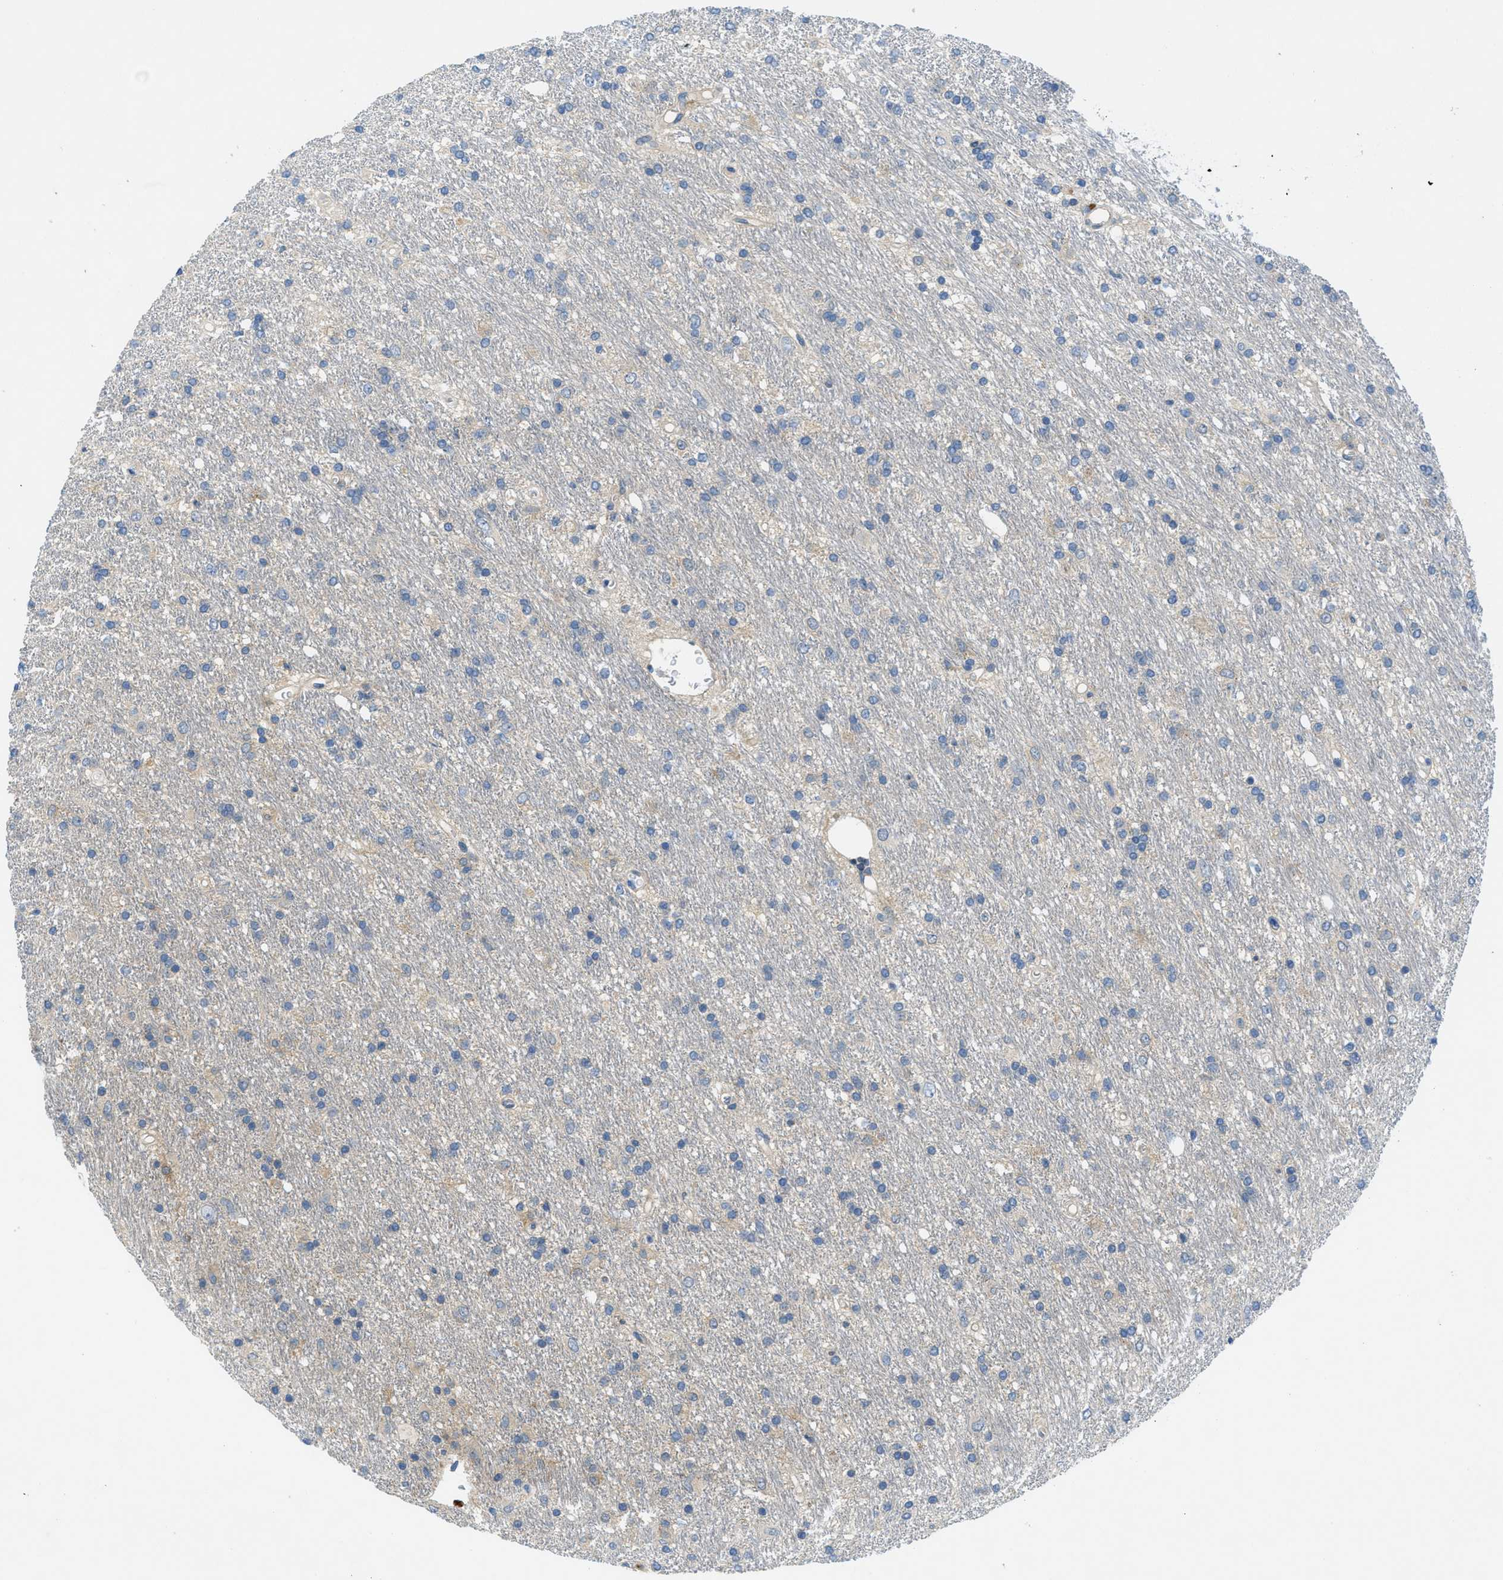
{"staining": {"intensity": "negative", "quantity": "none", "location": "none"}, "tissue": "glioma", "cell_type": "Tumor cells", "image_type": "cancer", "snomed": [{"axis": "morphology", "description": "Glioma, malignant, Low grade"}, {"axis": "topography", "description": "Brain"}], "caption": "This is an IHC micrograph of malignant glioma (low-grade). There is no staining in tumor cells.", "gene": "RIPK2", "patient": {"sex": "male", "age": 77}}